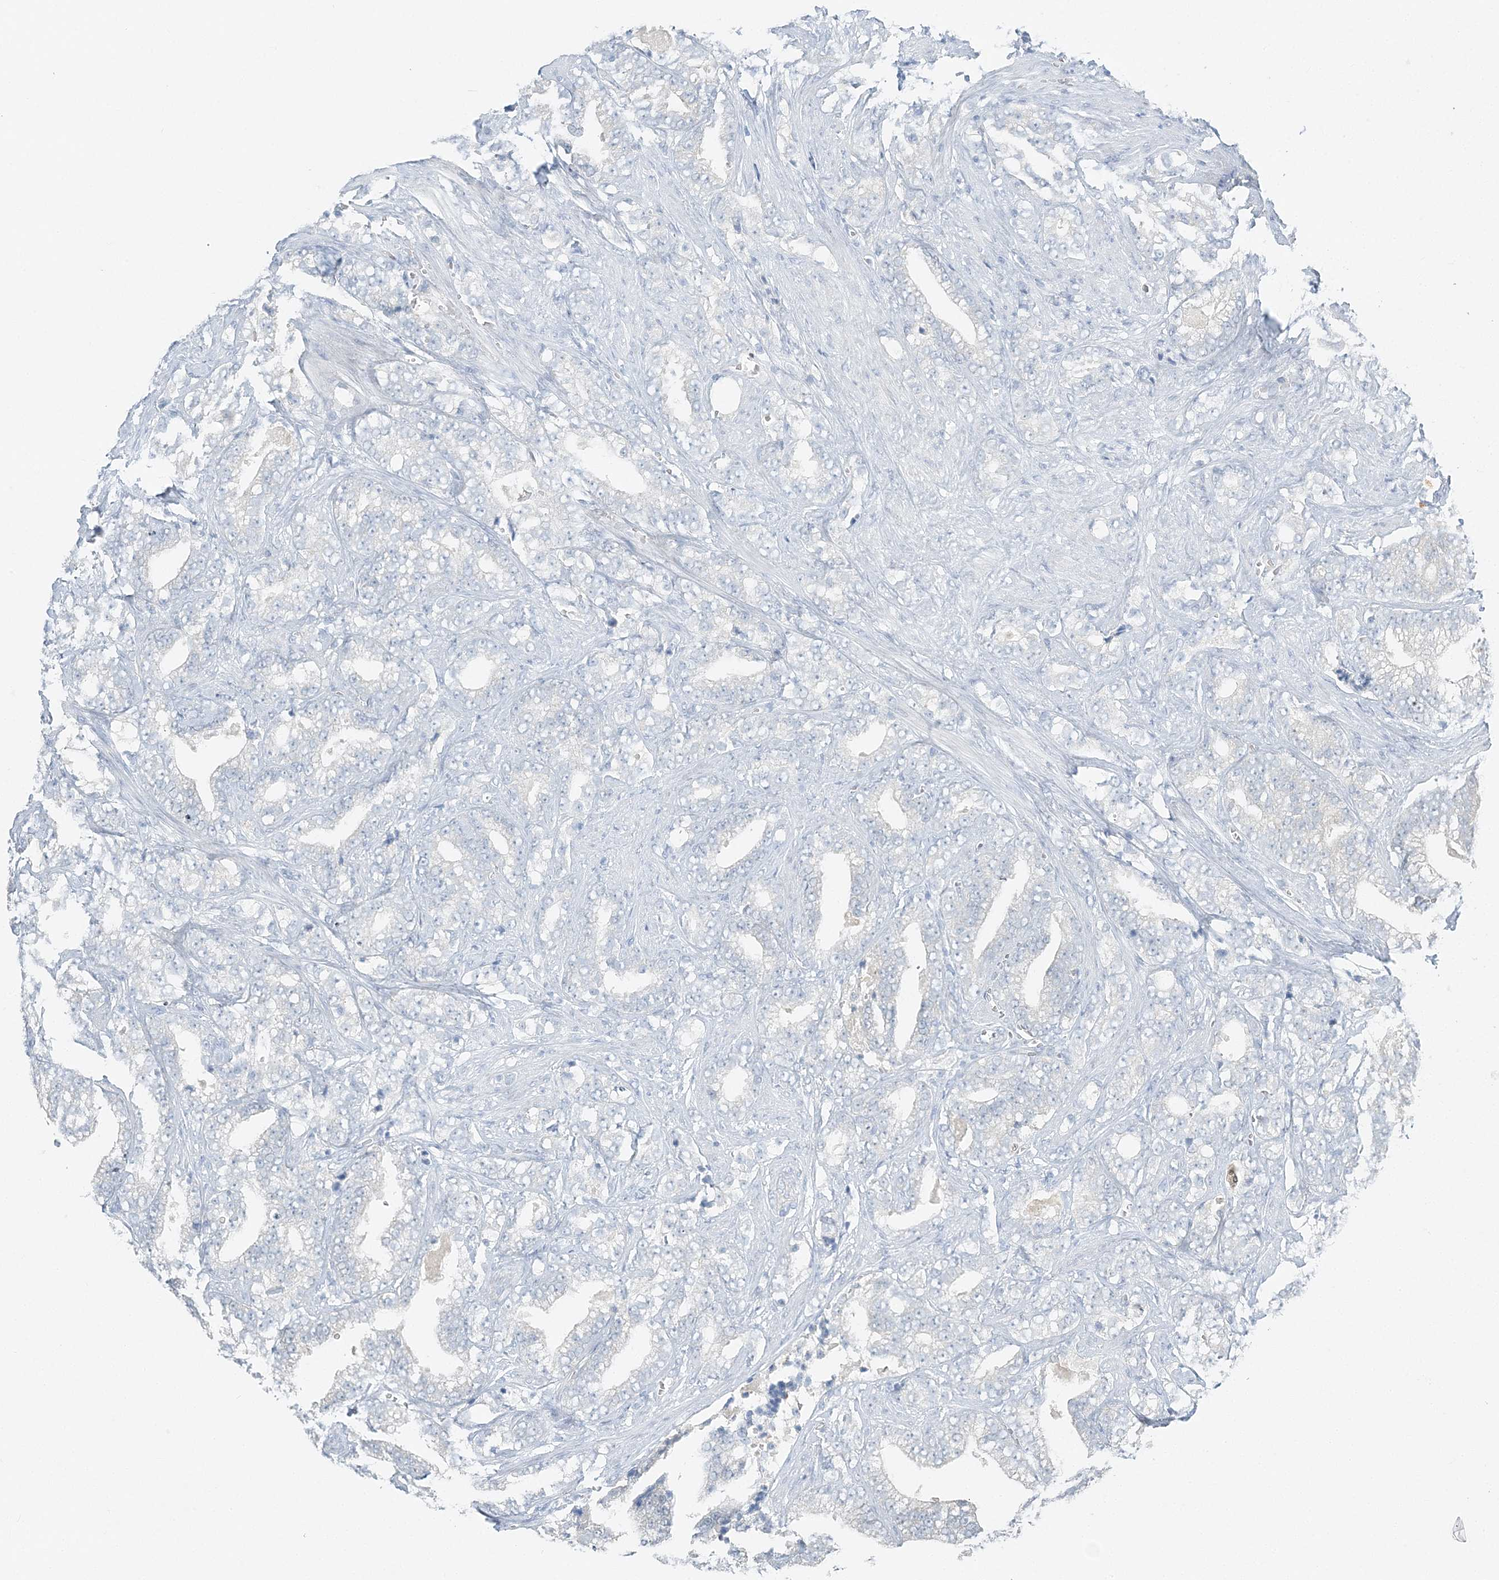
{"staining": {"intensity": "negative", "quantity": "none", "location": "none"}, "tissue": "prostate cancer", "cell_type": "Tumor cells", "image_type": "cancer", "snomed": [{"axis": "morphology", "description": "Adenocarcinoma, High grade"}, {"axis": "topography", "description": "Prostate and seminal vesicle, NOS"}], "caption": "Adenocarcinoma (high-grade) (prostate) was stained to show a protein in brown. There is no significant staining in tumor cells.", "gene": "VILL", "patient": {"sex": "male", "age": 67}}